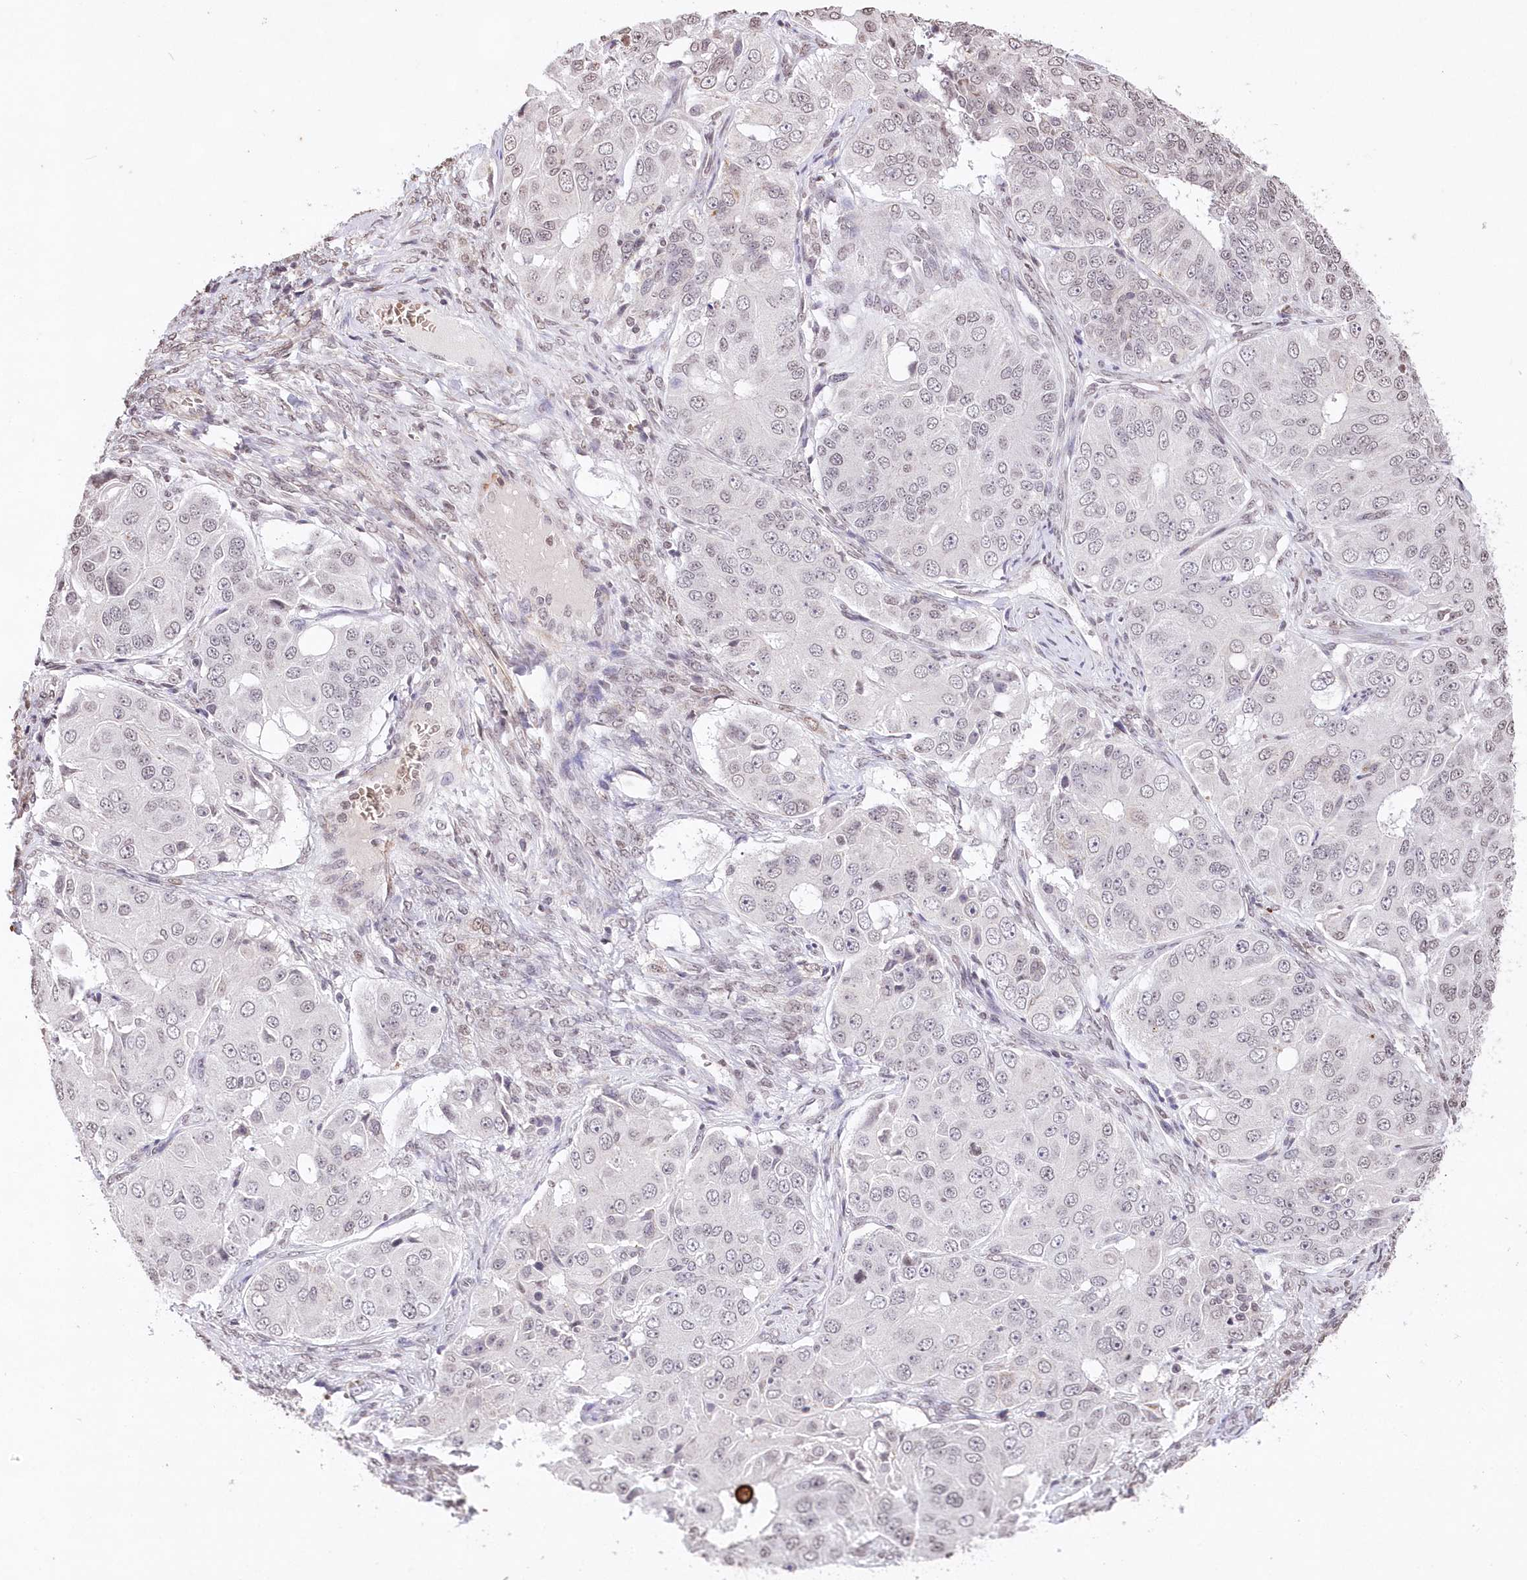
{"staining": {"intensity": "negative", "quantity": "none", "location": "none"}, "tissue": "ovarian cancer", "cell_type": "Tumor cells", "image_type": "cancer", "snomed": [{"axis": "morphology", "description": "Carcinoma, endometroid"}, {"axis": "topography", "description": "Ovary"}], "caption": "This image is of ovarian cancer (endometroid carcinoma) stained with immunohistochemistry (IHC) to label a protein in brown with the nuclei are counter-stained blue. There is no expression in tumor cells.", "gene": "RBM27", "patient": {"sex": "female", "age": 51}}